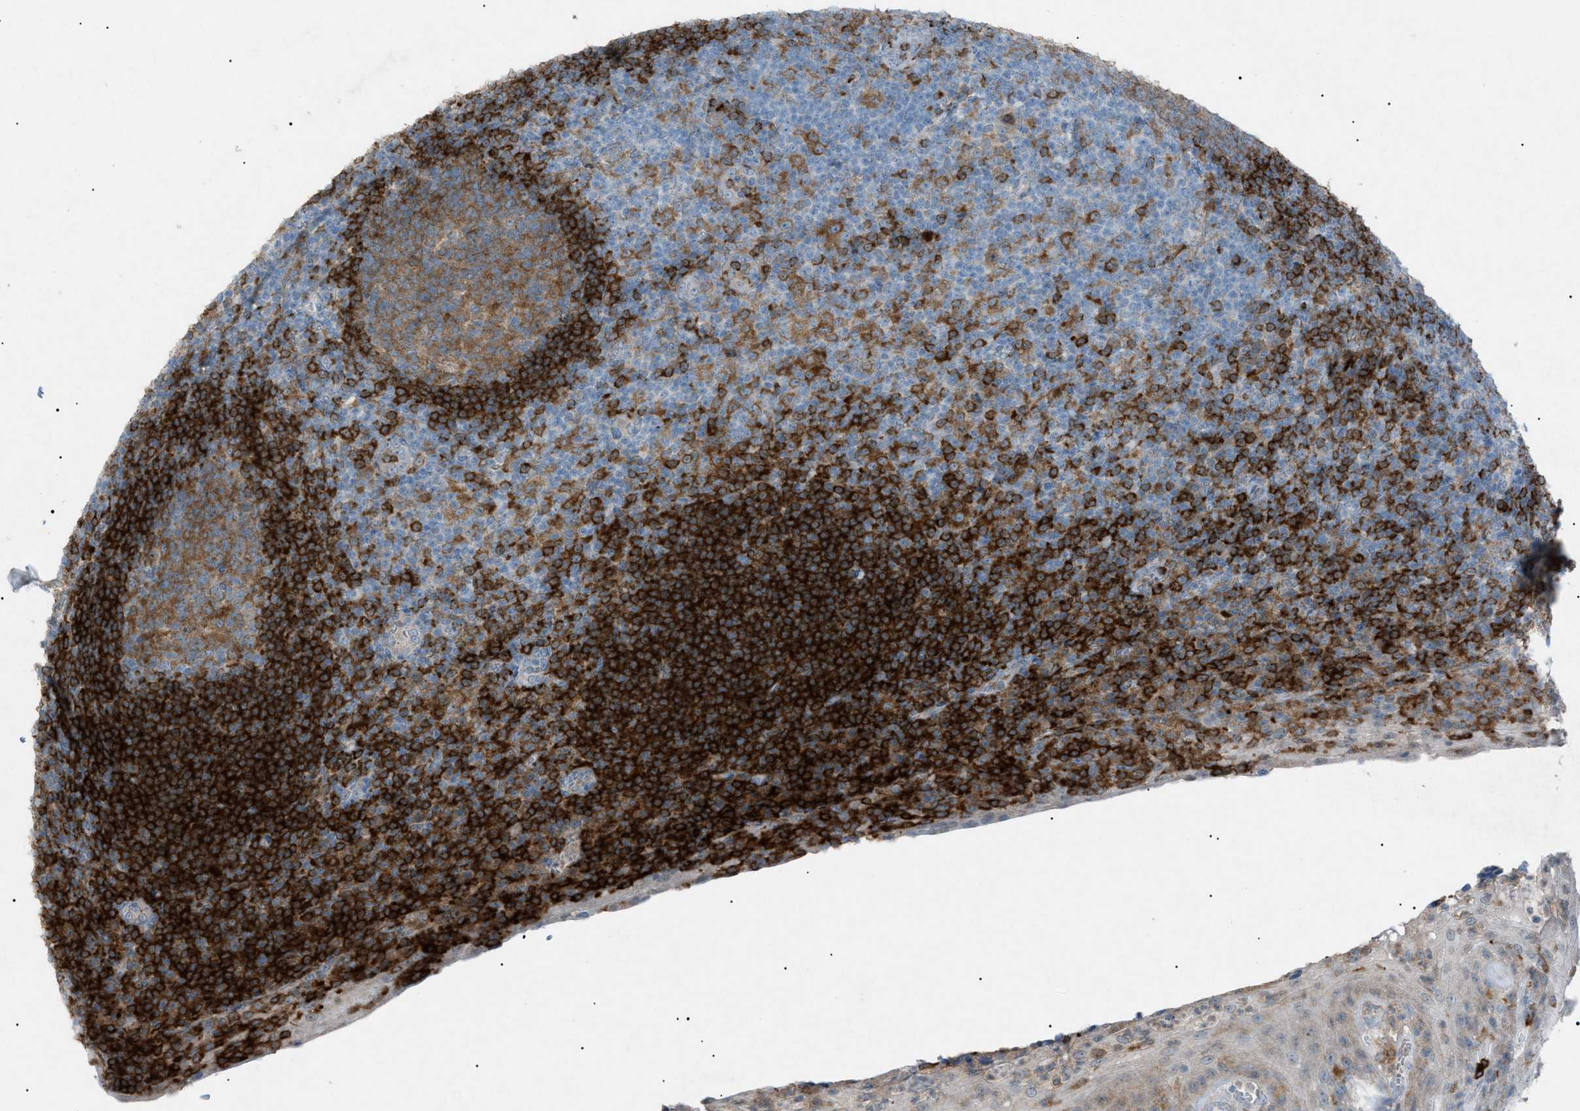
{"staining": {"intensity": "moderate", "quantity": ">75%", "location": "cytoplasmic/membranous"}, "tissue": "tonsil", "cell_type": "Germinal center cells", "image_type": "normal", "snomed": [{"axis": "morphology", "description": "Normal tissue, NOS"}, {"axis": "topography", "description": "Tonsil"}], "caption": "The image shows staining of benign tonsil, revealing moderate cytoplasmic/membranous protein expression (brown color) within germinal center cells. (DAB (3,3'-diaminobenzidine) = brown stain, brightfield microscopy at high magnification).", "gene": "BTK", "patient": {"sex": "male", "age": 37}}